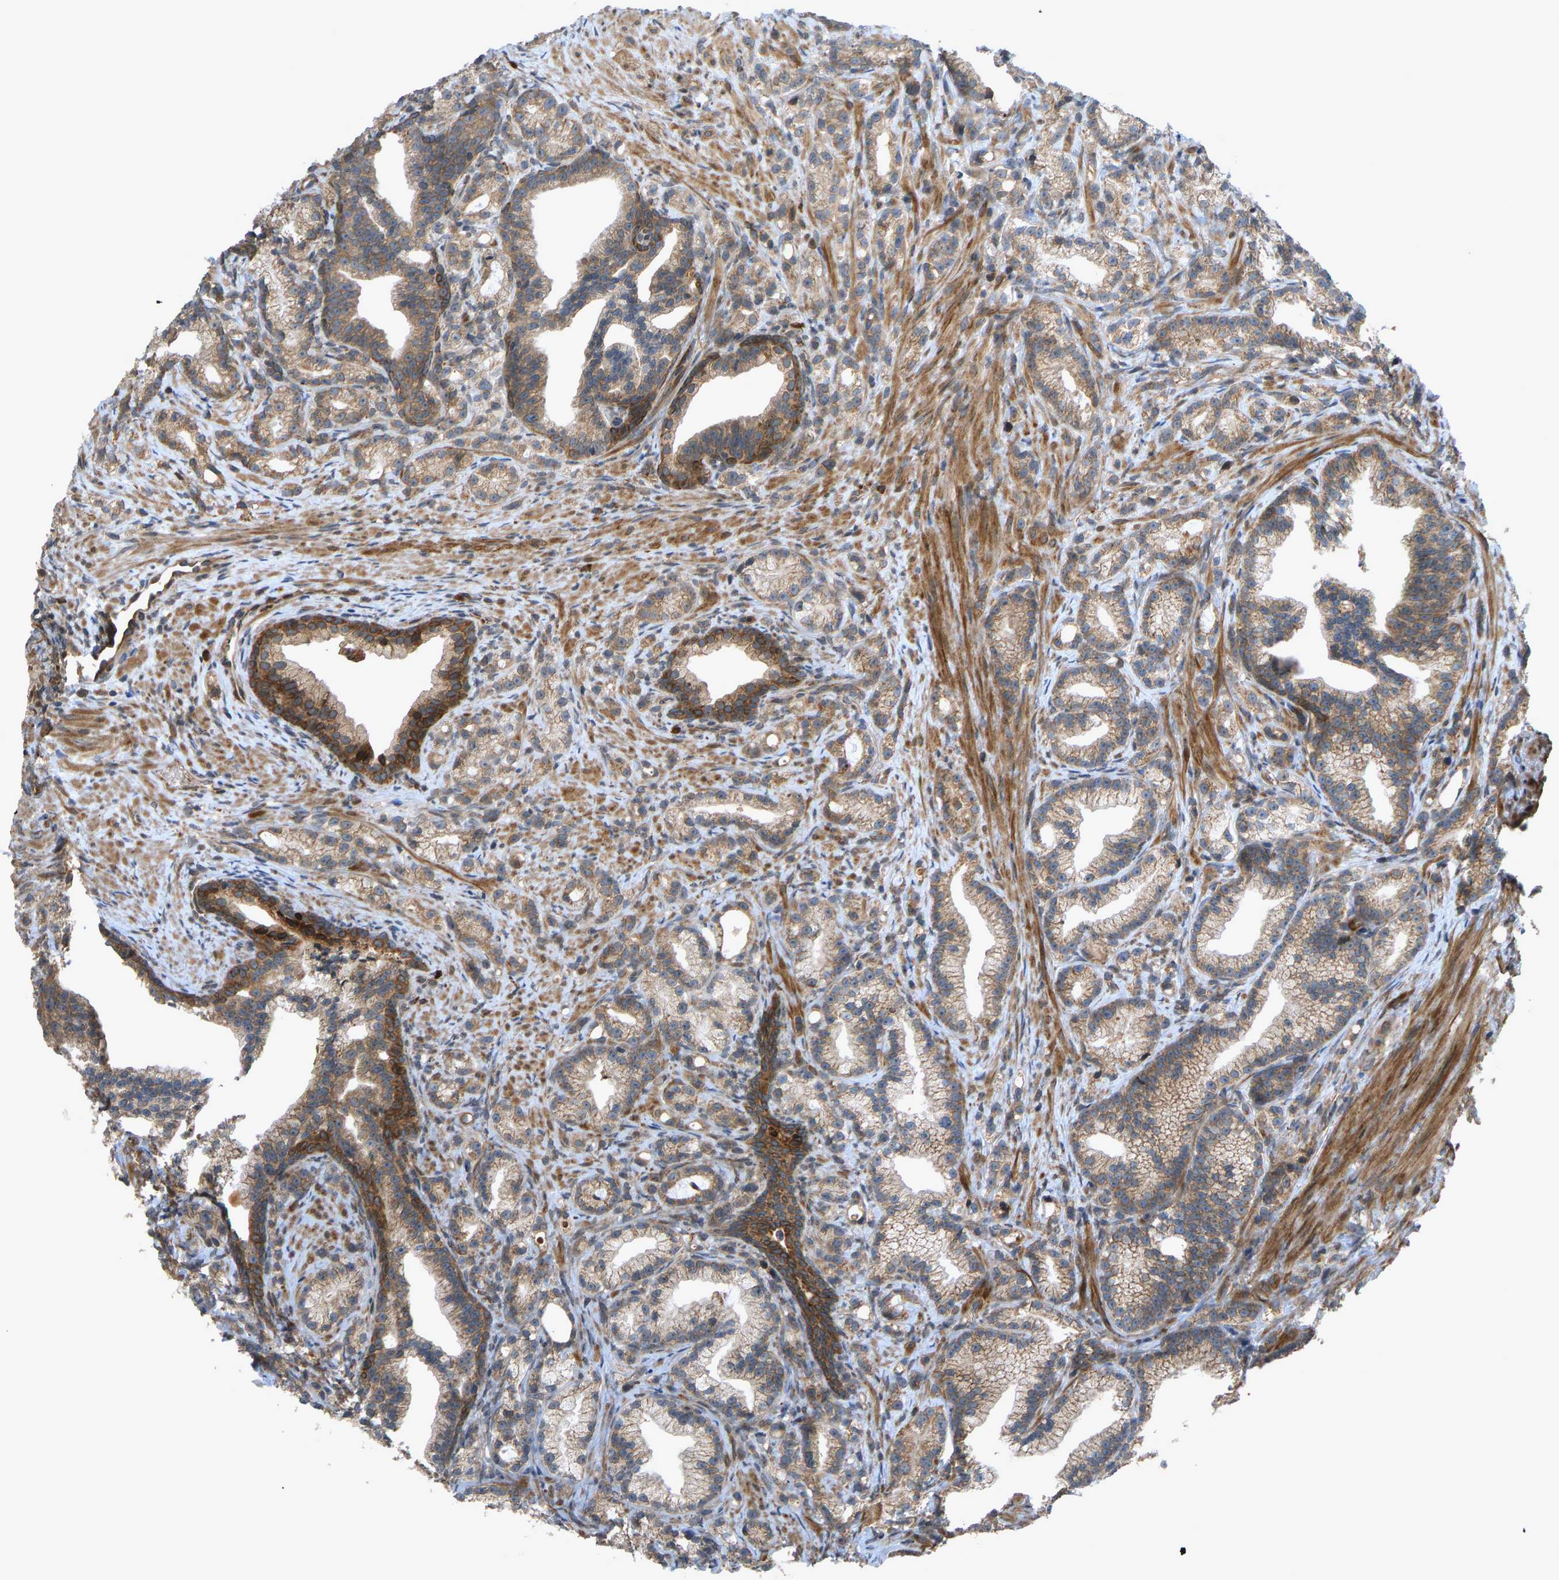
{"staining": {"intensity": "moderate", "quantity": ">75%", "location": "cytoplasmic/membranous"}, "tissue": "prostate cancer", "cell_type": "Tumor cells", "image_type": "cancer", "snomed": [{"axis": "morphology", "description": "Adenocarcinoma, Low grade"}, {"axis": "topography", "description": "Prostate"}], "caption": "Immunohistochemical staining of prostate cancer exhibits medium levels of moderate cytoplasmic/membranous expression in about >75% of tumor cells.", "gene": "RPN2", "patient": {"sex": "male", "age": 89}}